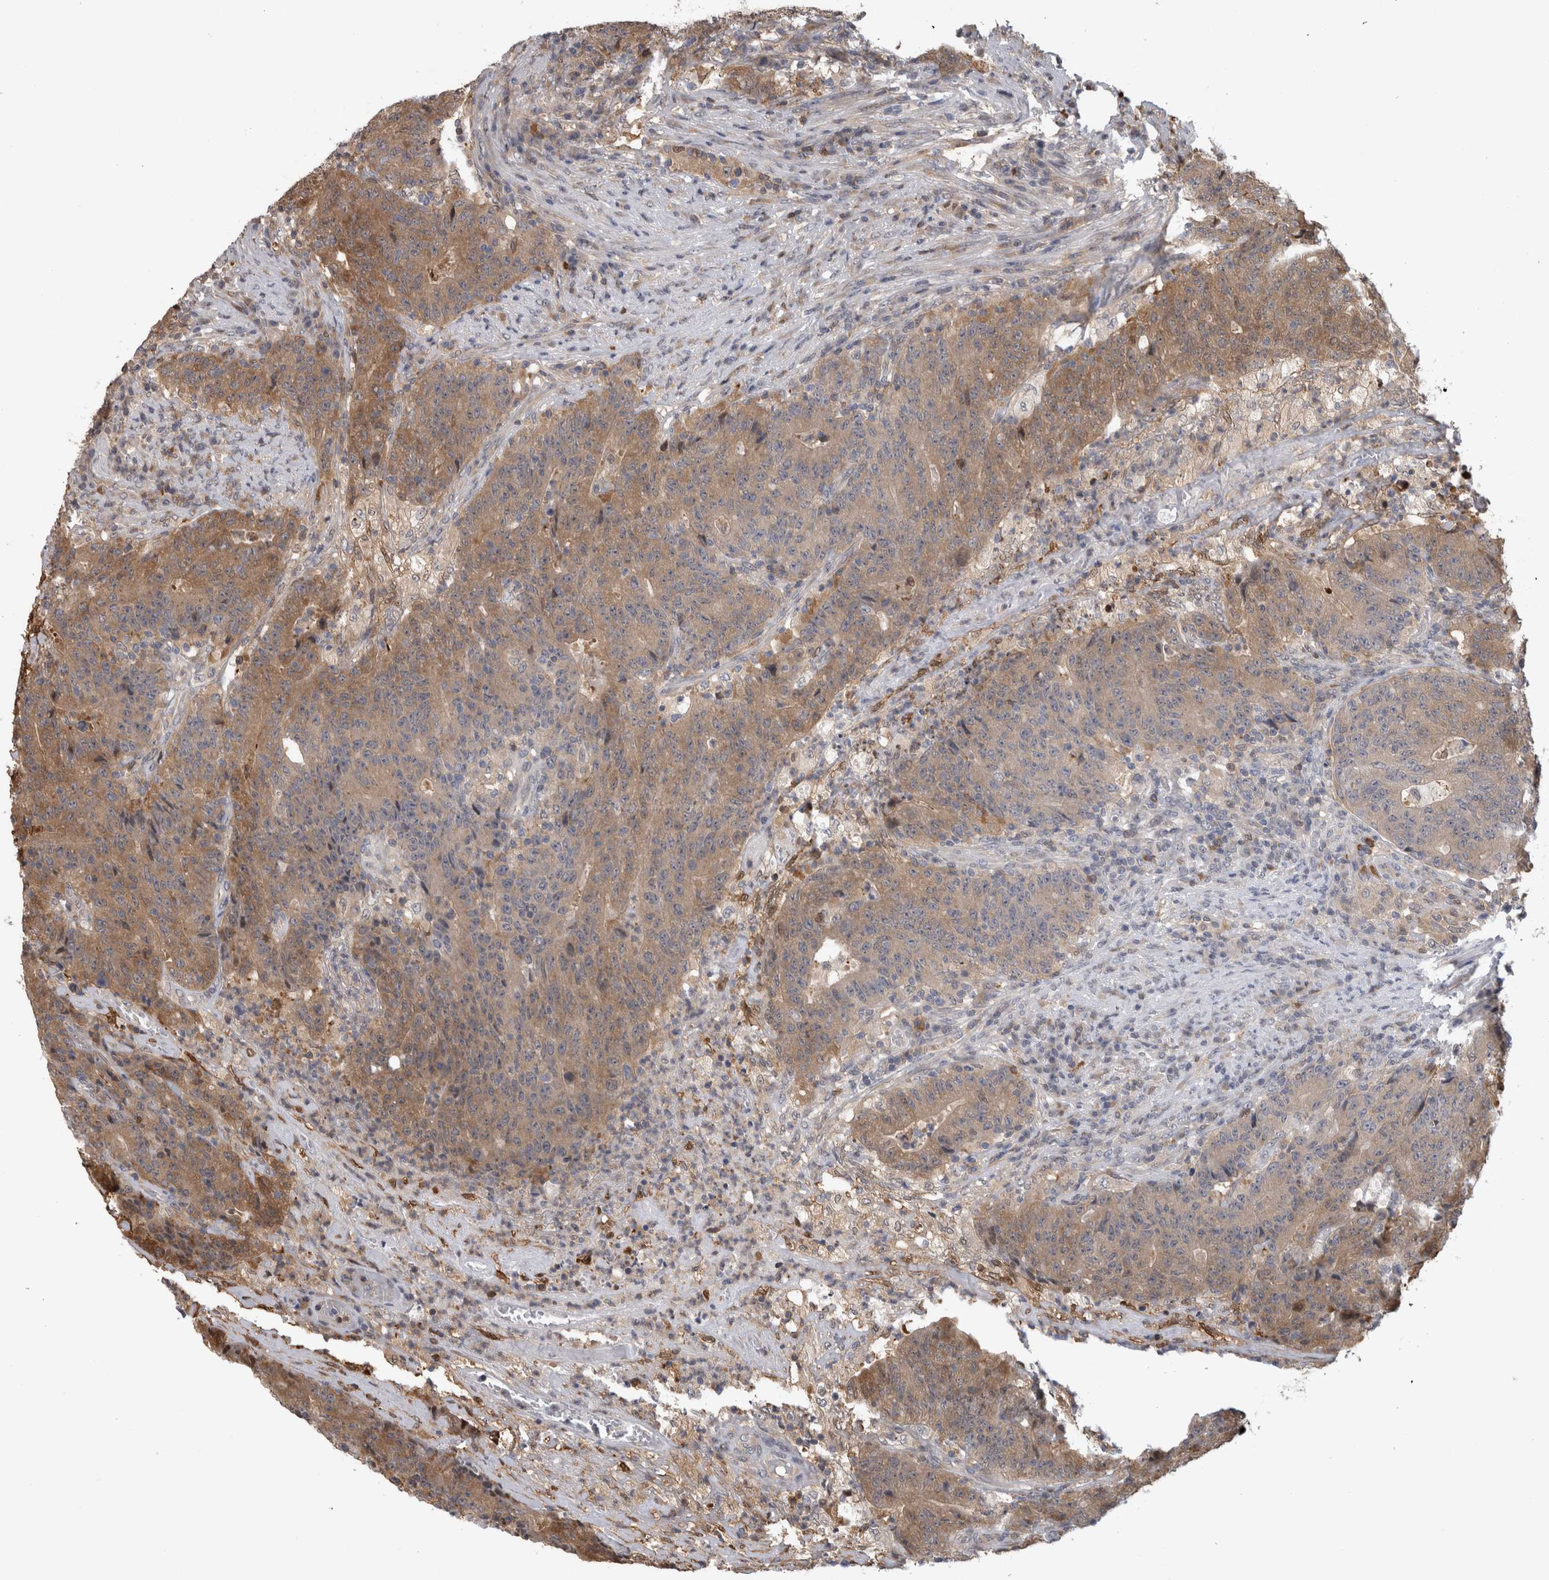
{"staining": {"intensity": "moderate", "quantity": ">75%", "location": "cytoplasmic/membranous"}, "tissue": "colorectal cancer", "cell_type": "Tumor cells", "image_type": "cancer", "snomed": [{"axis": "morphology", "description": "Normal tissue, NOS"}, {"axis": "morphology", "description": "Adenocarcinoma, NOS"}, {"axis": "topography", "description": "Colon"}], "caption": "Colorectal cancer stained for a protein reveals moderate cytoplasmic/membranous positivity in tumor cells. (DAB (3,3'-diaminobenzidine) = brown stain, brightfield microscopy at high magnification).", "gene": "USH1G", "patient": {"sex": "female", "age": 75}}